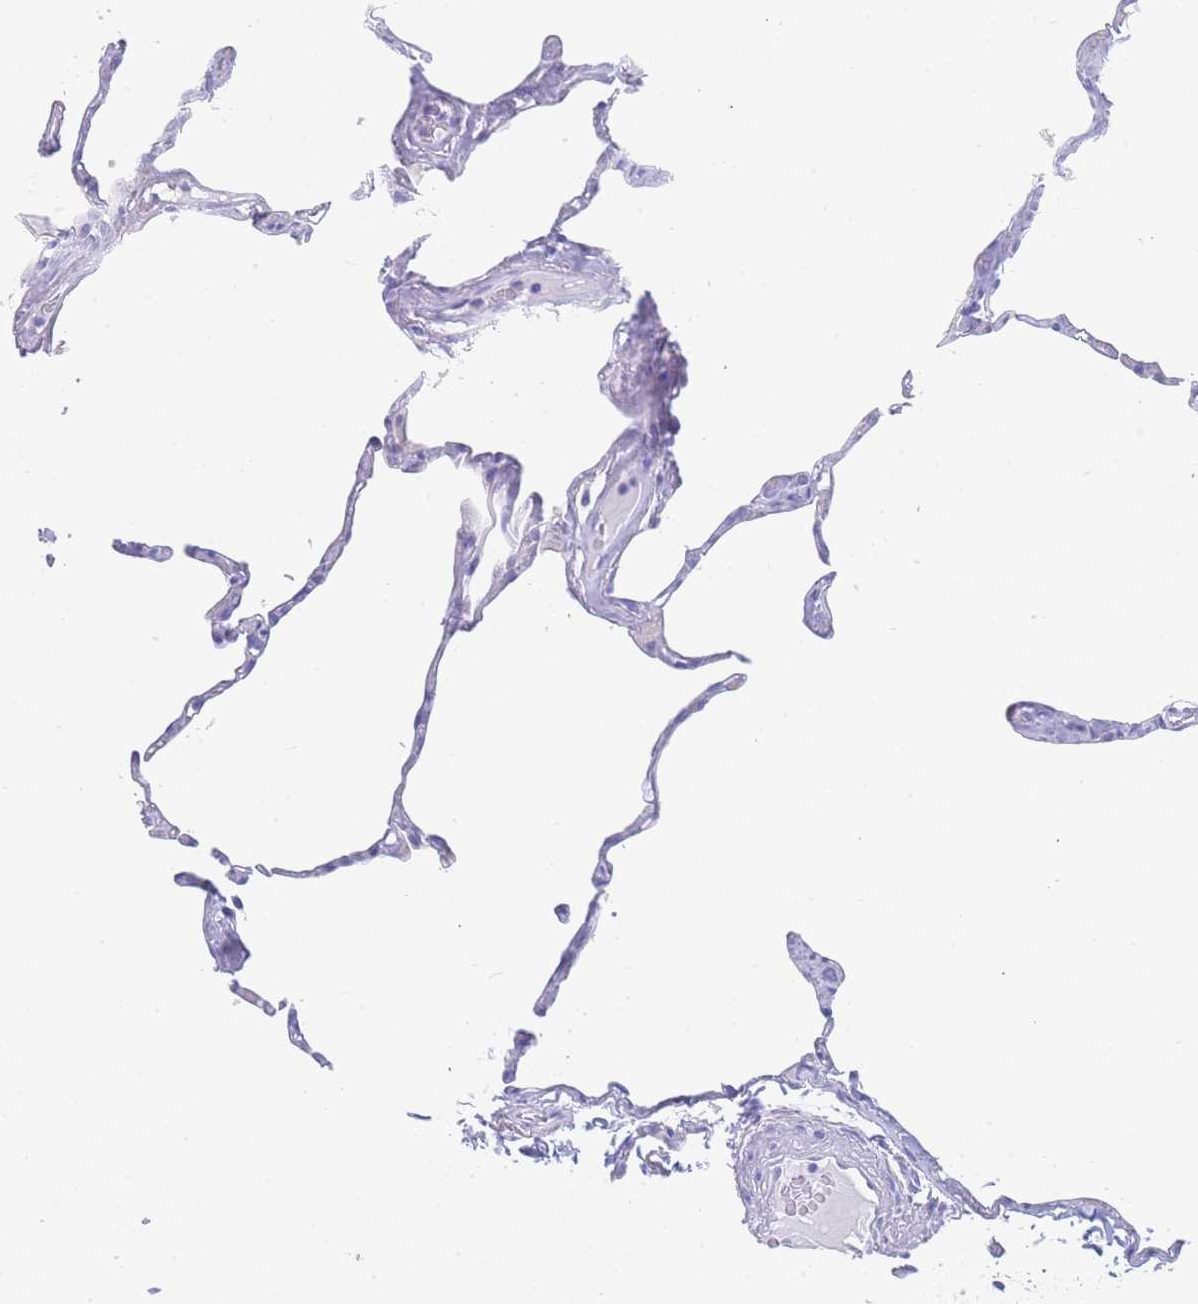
{"staining": {"intensity": "negative", "quantity": "none", "location": "none"}, "tissue": "lung", "cell_type": "Alveolar cells", "image_type": "normal", "snomed": [{"axis": "morphology", "description": "Normal tissue, NOS"}, {"axis": "topography", "description": "Lung"}], "caption": "The immunohistochemistry (IHC) micrograph has no significant positivity in alveolar cells of lung. (Stains: DAB immunohistochemistry (IHC) with hematoxylin counter stain, Microscopy: brightfield microscopy at high magnification).", "gene": "LZTFL1", "patient": {"sex": "male", "age": 65}}